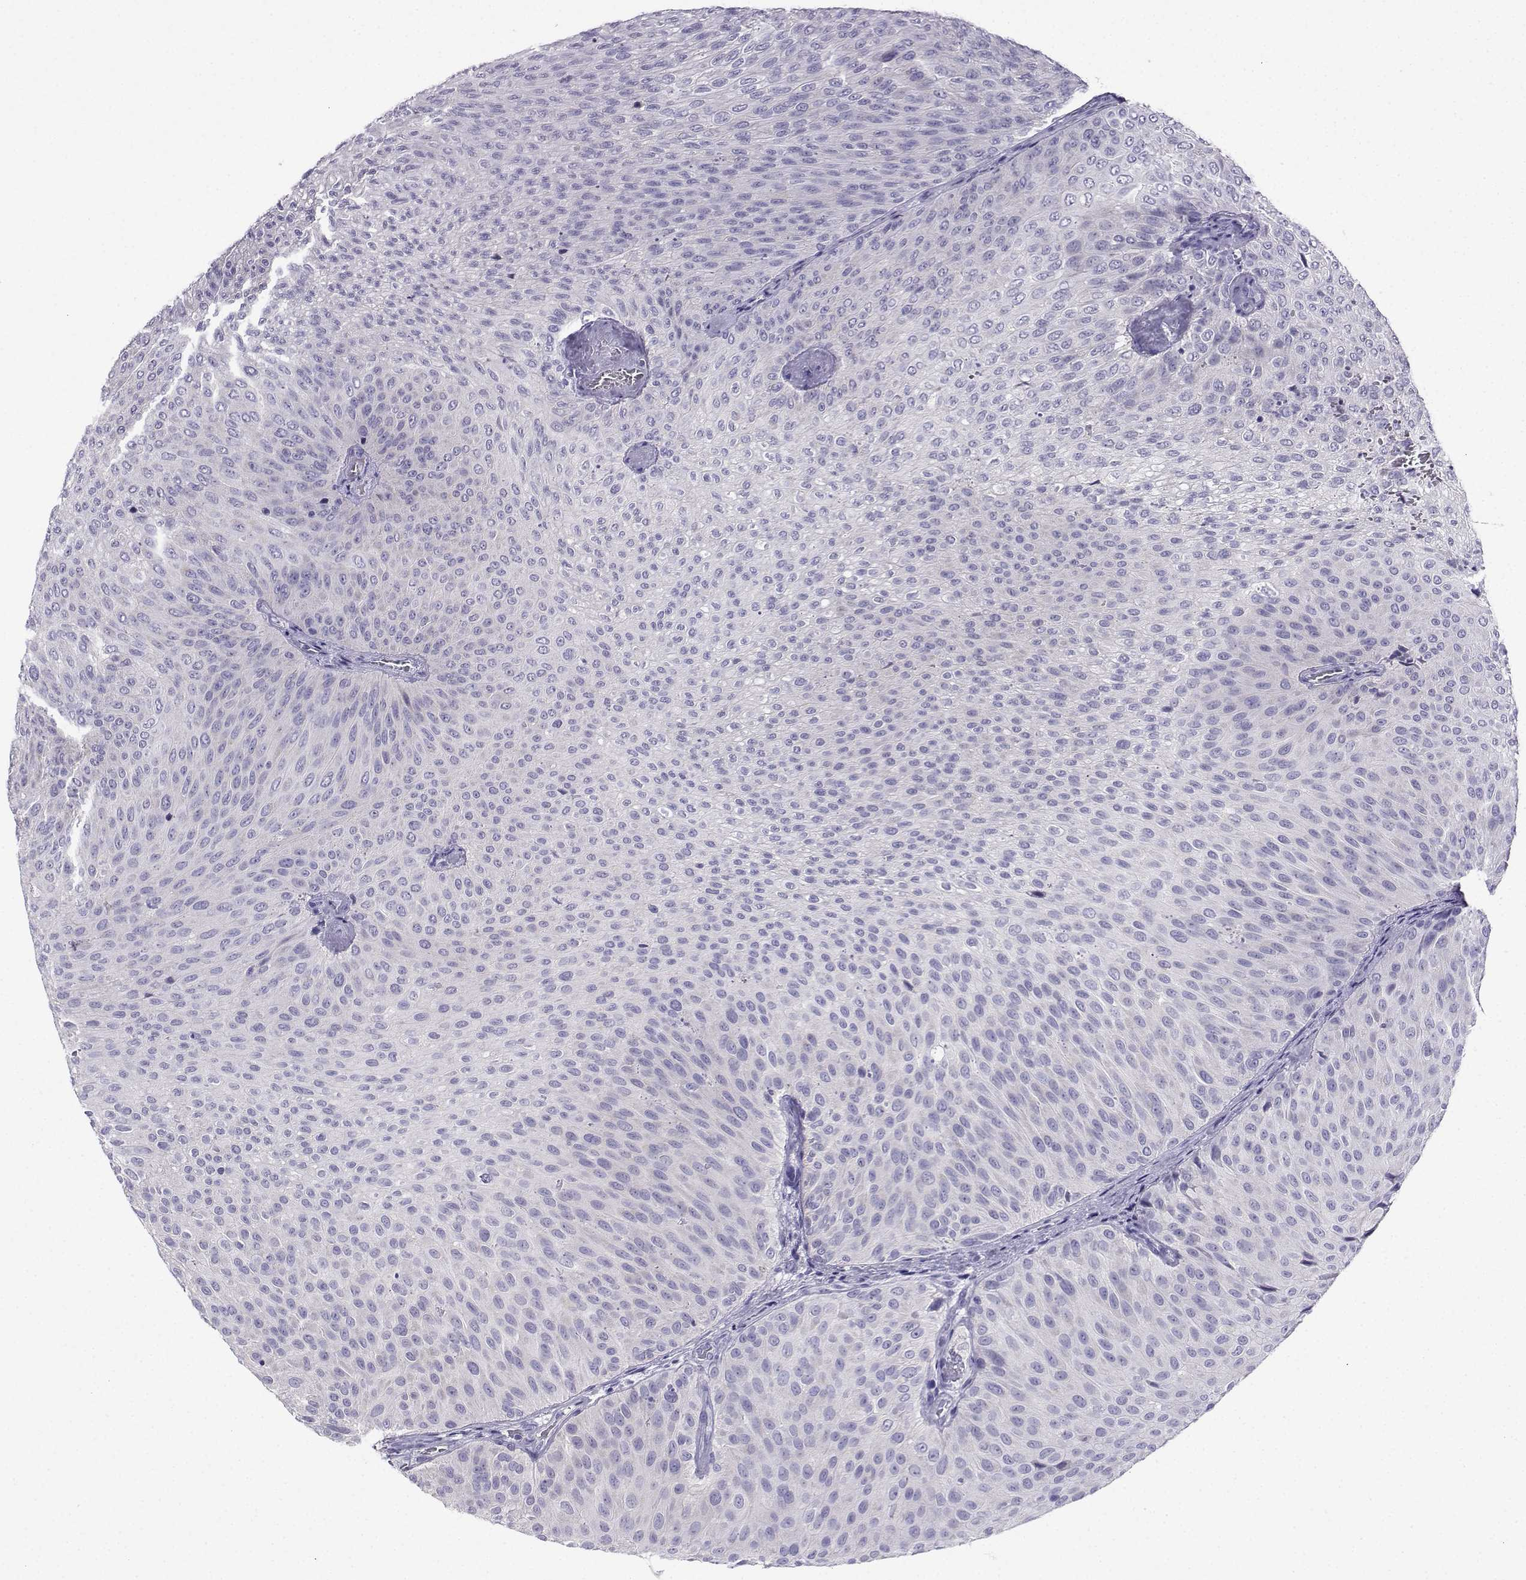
{"staining": {"intensity": "negative", "quantity": "none", "location": "none"}, "tissue": "urothelial cancer", "cell_type": "Tumor cells", "image_type": "cancer", "snomed": [{"axis": "morphology", "description": "Urothelial carcinoma, Low grade"}, {"axis": "topography", "description": "Urinary bladder"}], "caption": "DAB (3,3'-diaminobenzidine) immunohistochemical staining of human urothelial cancer shows no significant expression in tumor cells.", "gene": "LINGO1", "patient": {"sex": "male", "age": 78}}